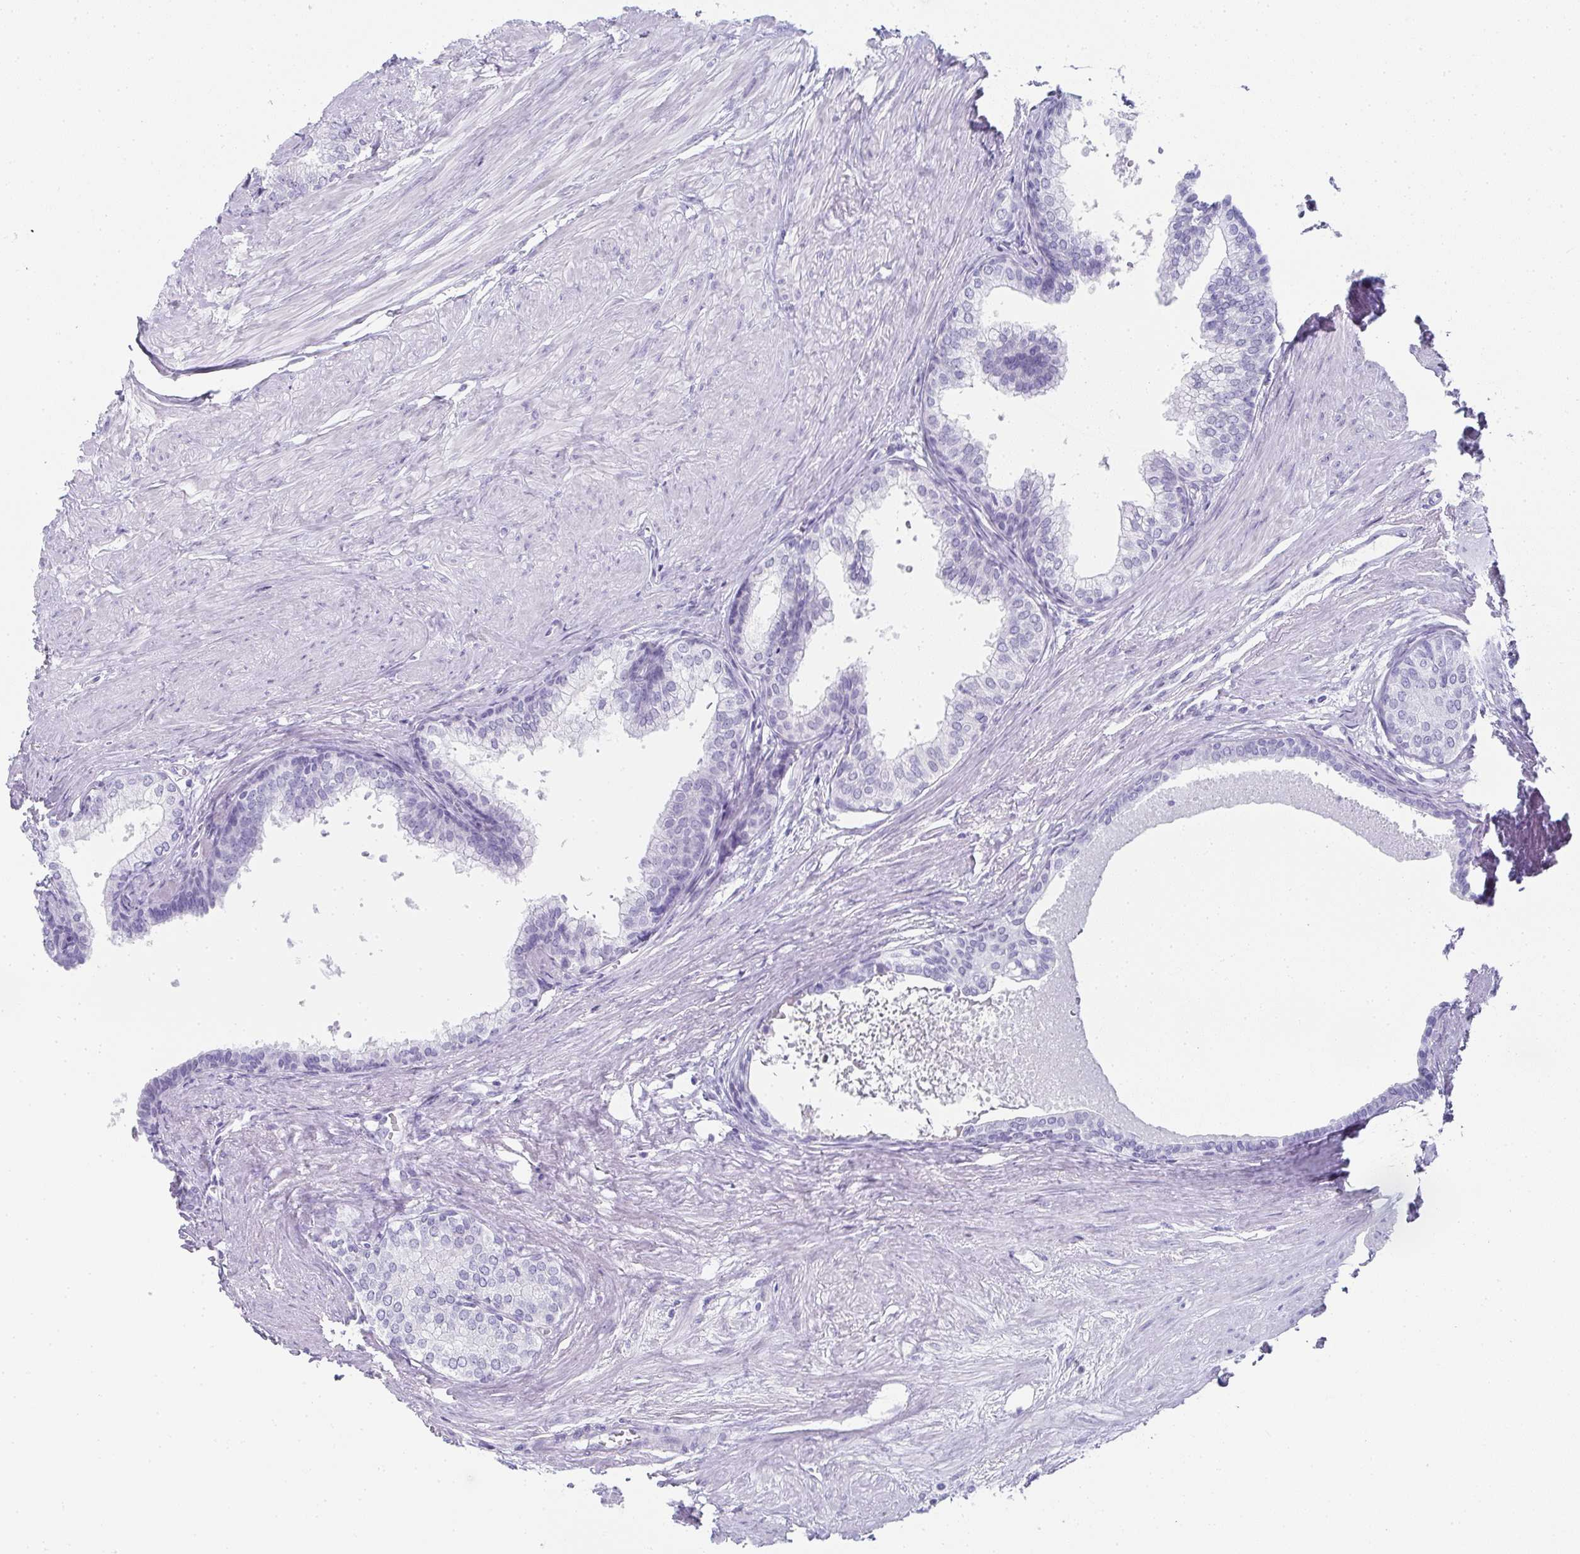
{"staining": {"intensity": "negative", "quantity": "none", "location": "none"}, "tissue": "prostate", "cell_type": "Glandular cells", "image_type": "normal", "snomed": [{"axis": "morphology", "description": "Normal tissue, NOS"}, {"axis": "topography", "description": "Prostate"}, {"axis": "topography", "description": "Peripheral nerve tissue"}], "caption": "Glandular cells are negative for brown protein staining in benign prostate. (IHC, brightfield microscopy, high magnification).", "gene": "SYCP1", "patient": {"sex": "male", "age": 55}}